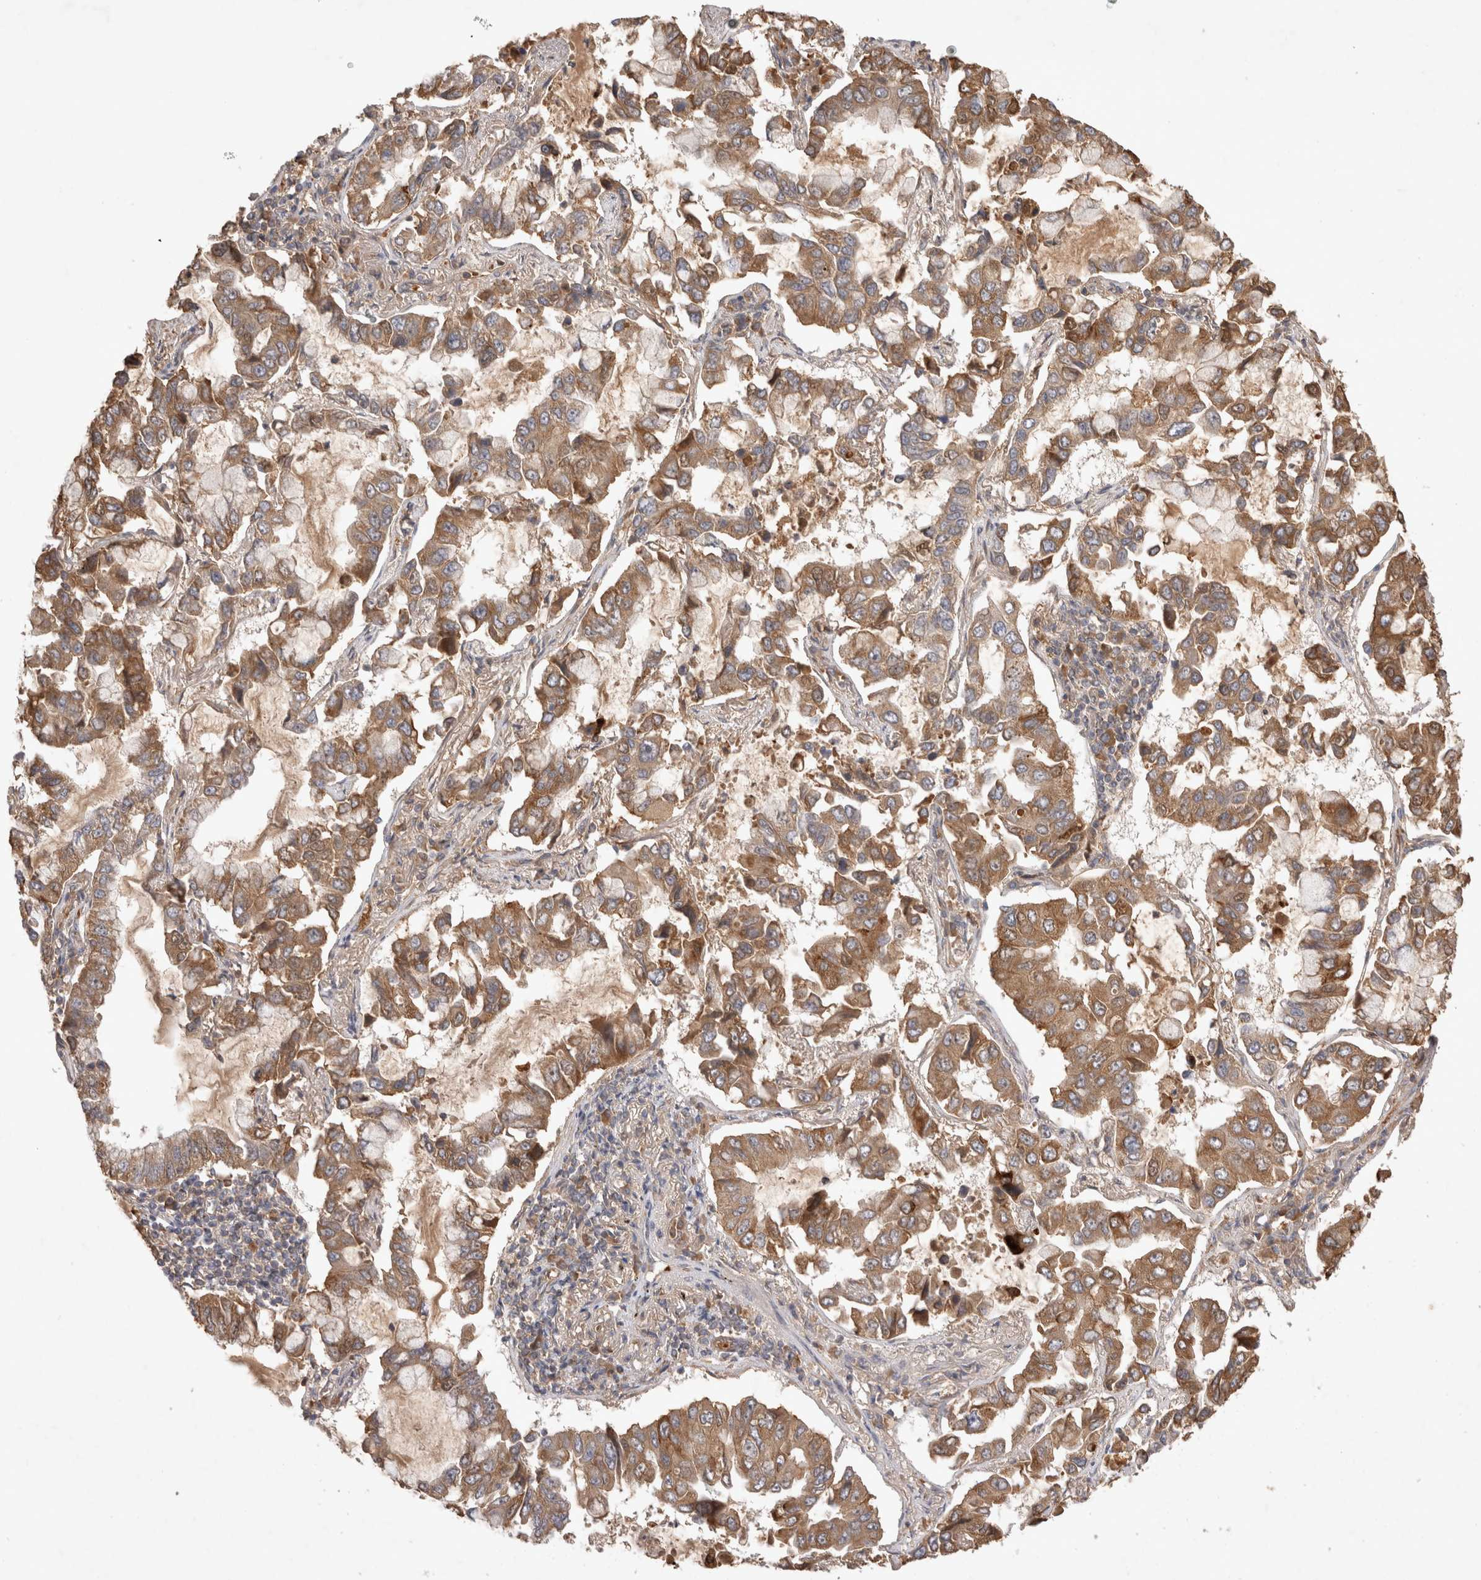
{"staining": {"intensity": "moderate", "quantity": ">75%", "location": "cytoplasmic/membranous"}, "tissue": "lung cancer", "cell_type": "Tumor cells", "image_type": "cancer", "snomed": [{"axis": "morphology", "description": "Adenocarcinoma, NOS"}, {"axis": "topography", "description": "Lung"}], "caption": "This photomicrograph exhibits immunohistochemistry (IHC) staining of human adenocarcinoma (lung), with medium moderate cytoplasmic/membranous staining in approximately >75% of tumor cells.", "gene": "FAM221A", "patient": {"sex": "male", "age": 64}}